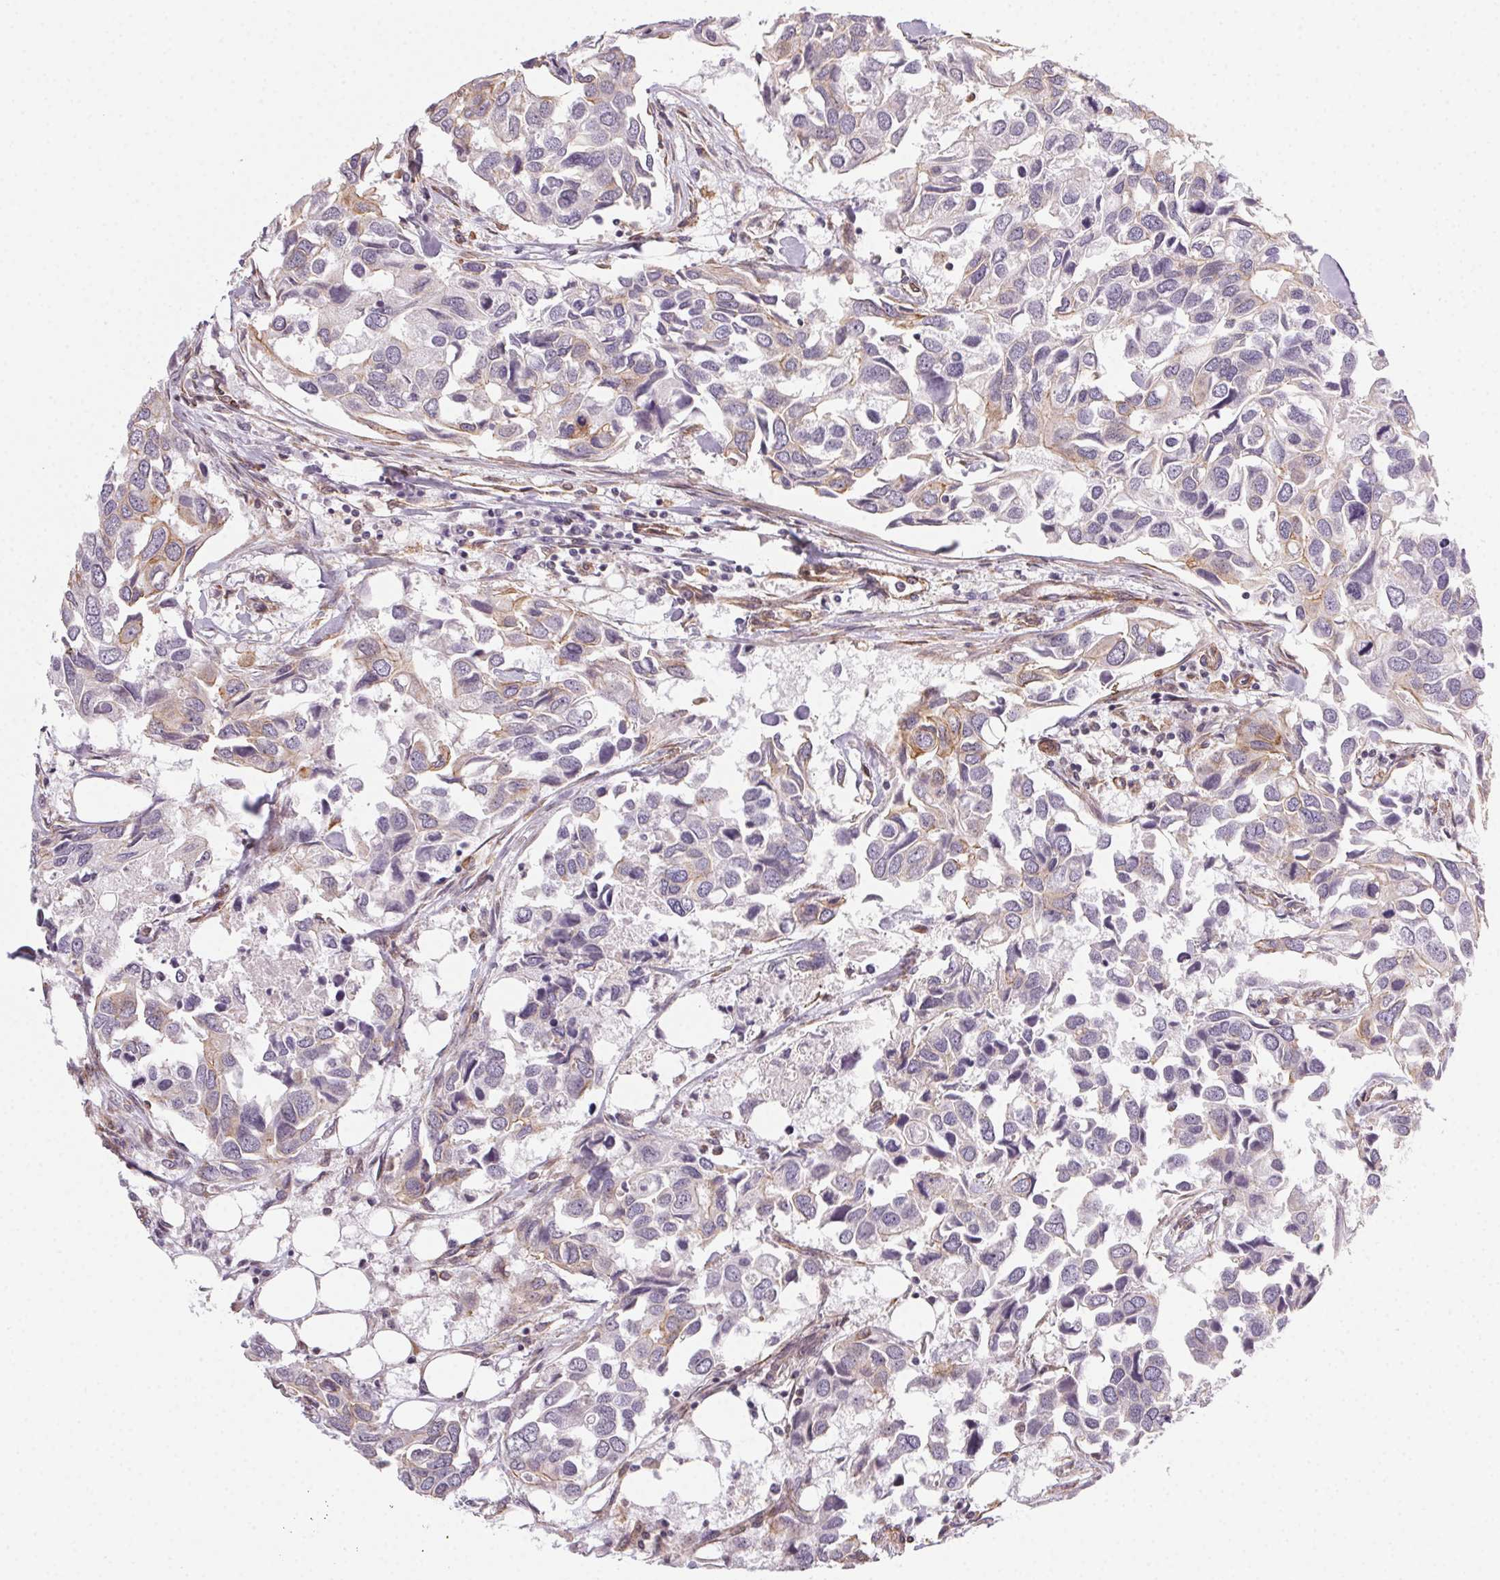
{"staining": {"intensity": "weak", "quantity": "<25%", "location": "cytoplasmic/membranous"}, "tissue": "breast cancer", "cell_type": "Tumor cells", "image_type": "cancer", "snomed": [{"axis": "morphology", "description": "Duct carcinoma"}, {"axis": "topography", "description": "Breast"}], "caption": "DAB immunohistochemical staining of invasive ductal carcinoma (breast) displays no significant positivity in tumor cells.", "gene": "PLA2G4F", "patient": {"sex": "female", "age": 83}}